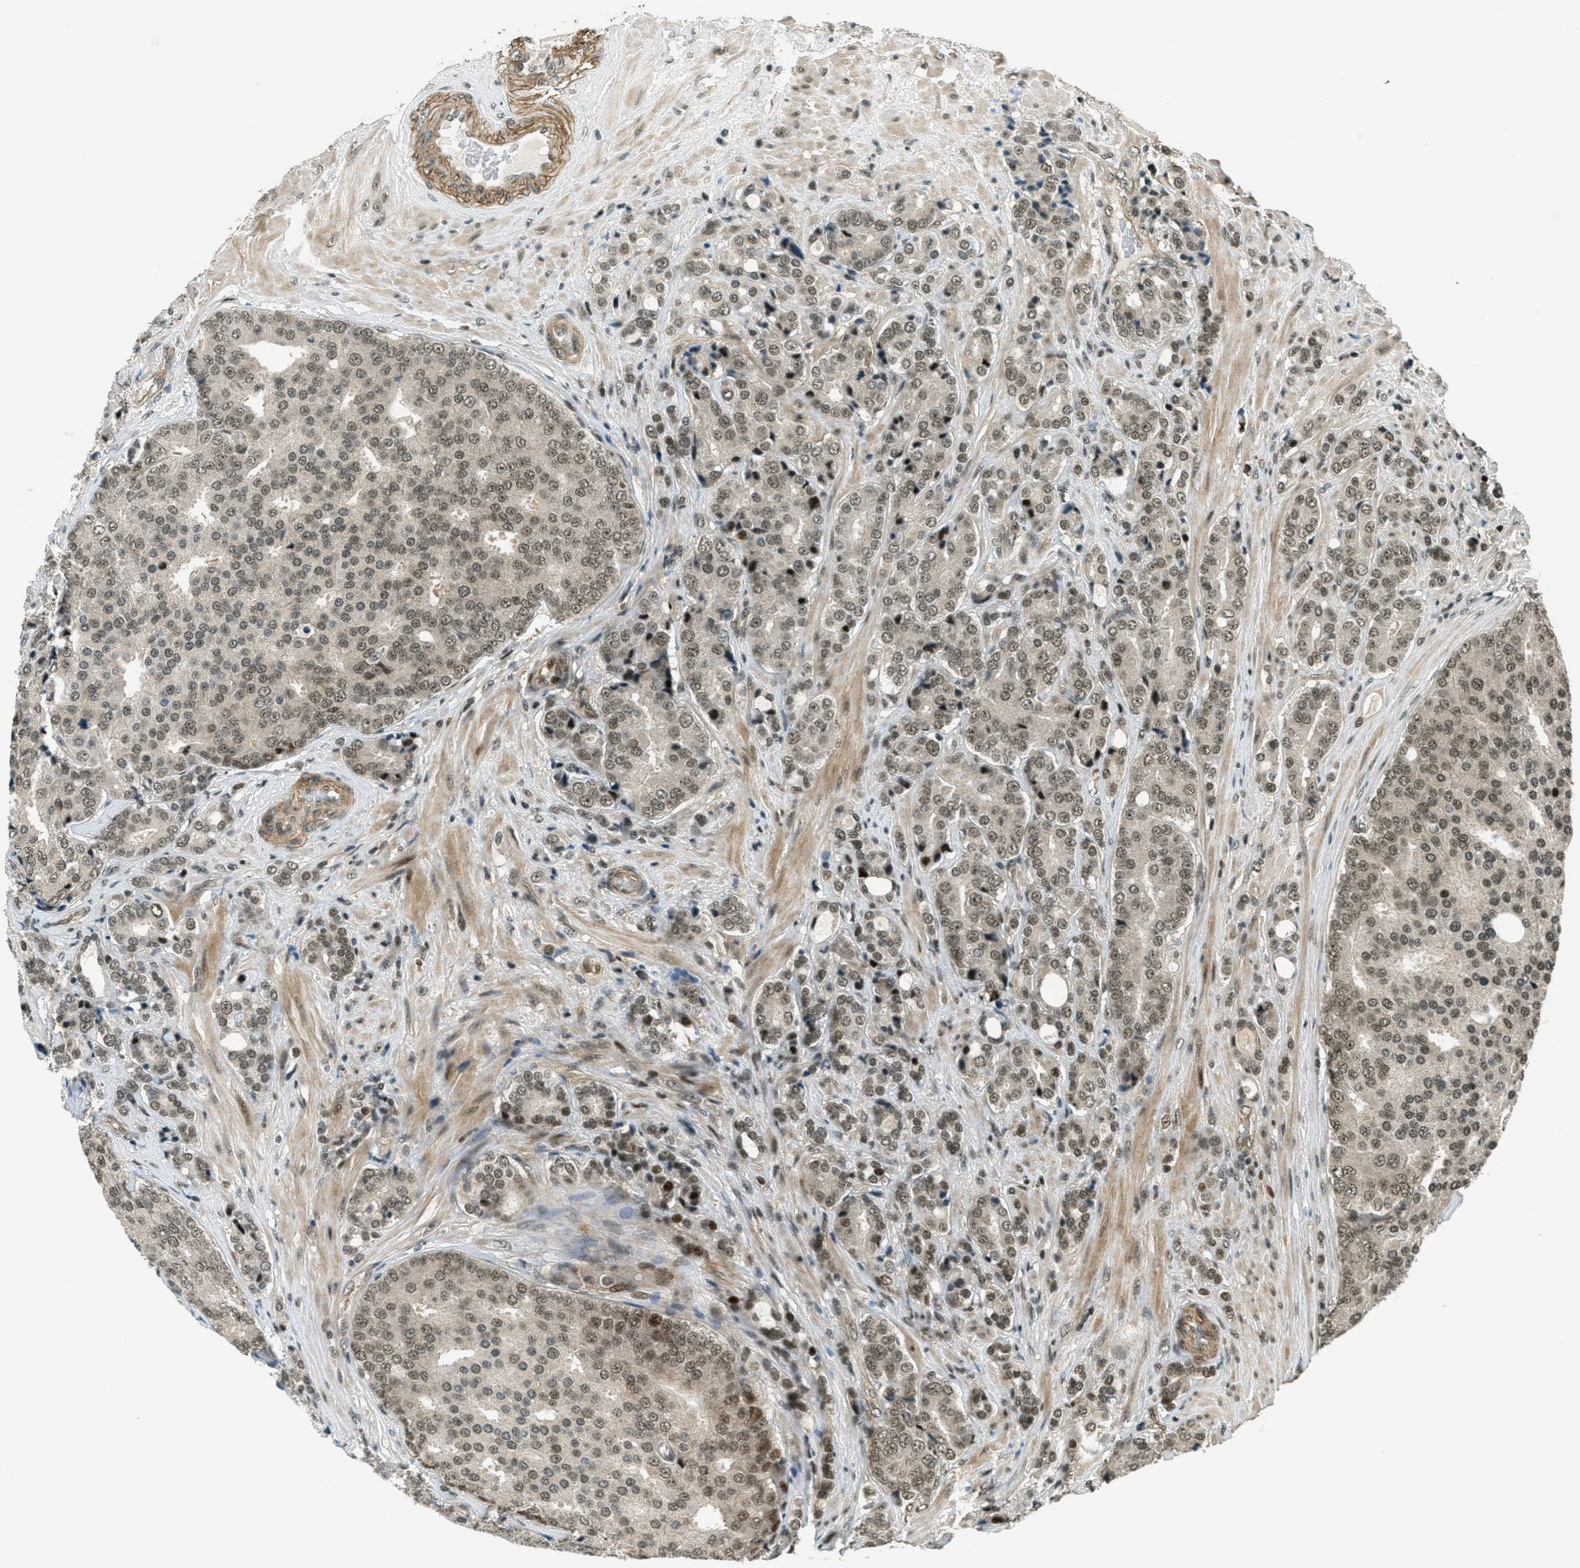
{"staining": {"intensity": "moderate", "quantity": ">75%", "location": "nuclear"}, "tissue": "prostate cancer", "cell_type": "Tumor cells", "image_type": "cancer", "snomed": [{"axis": "morphology", "description": "Adenocarcinoma, High grade"}, {"axis": "topography", "description": "Prostate"}], "caption": "Prostate cancer stained with IHC demonstrates moderate nuclear expression in about >75% of tumor cells.", "gene": "FOXM1", "patient": {"sex": "male", "age": 50}}